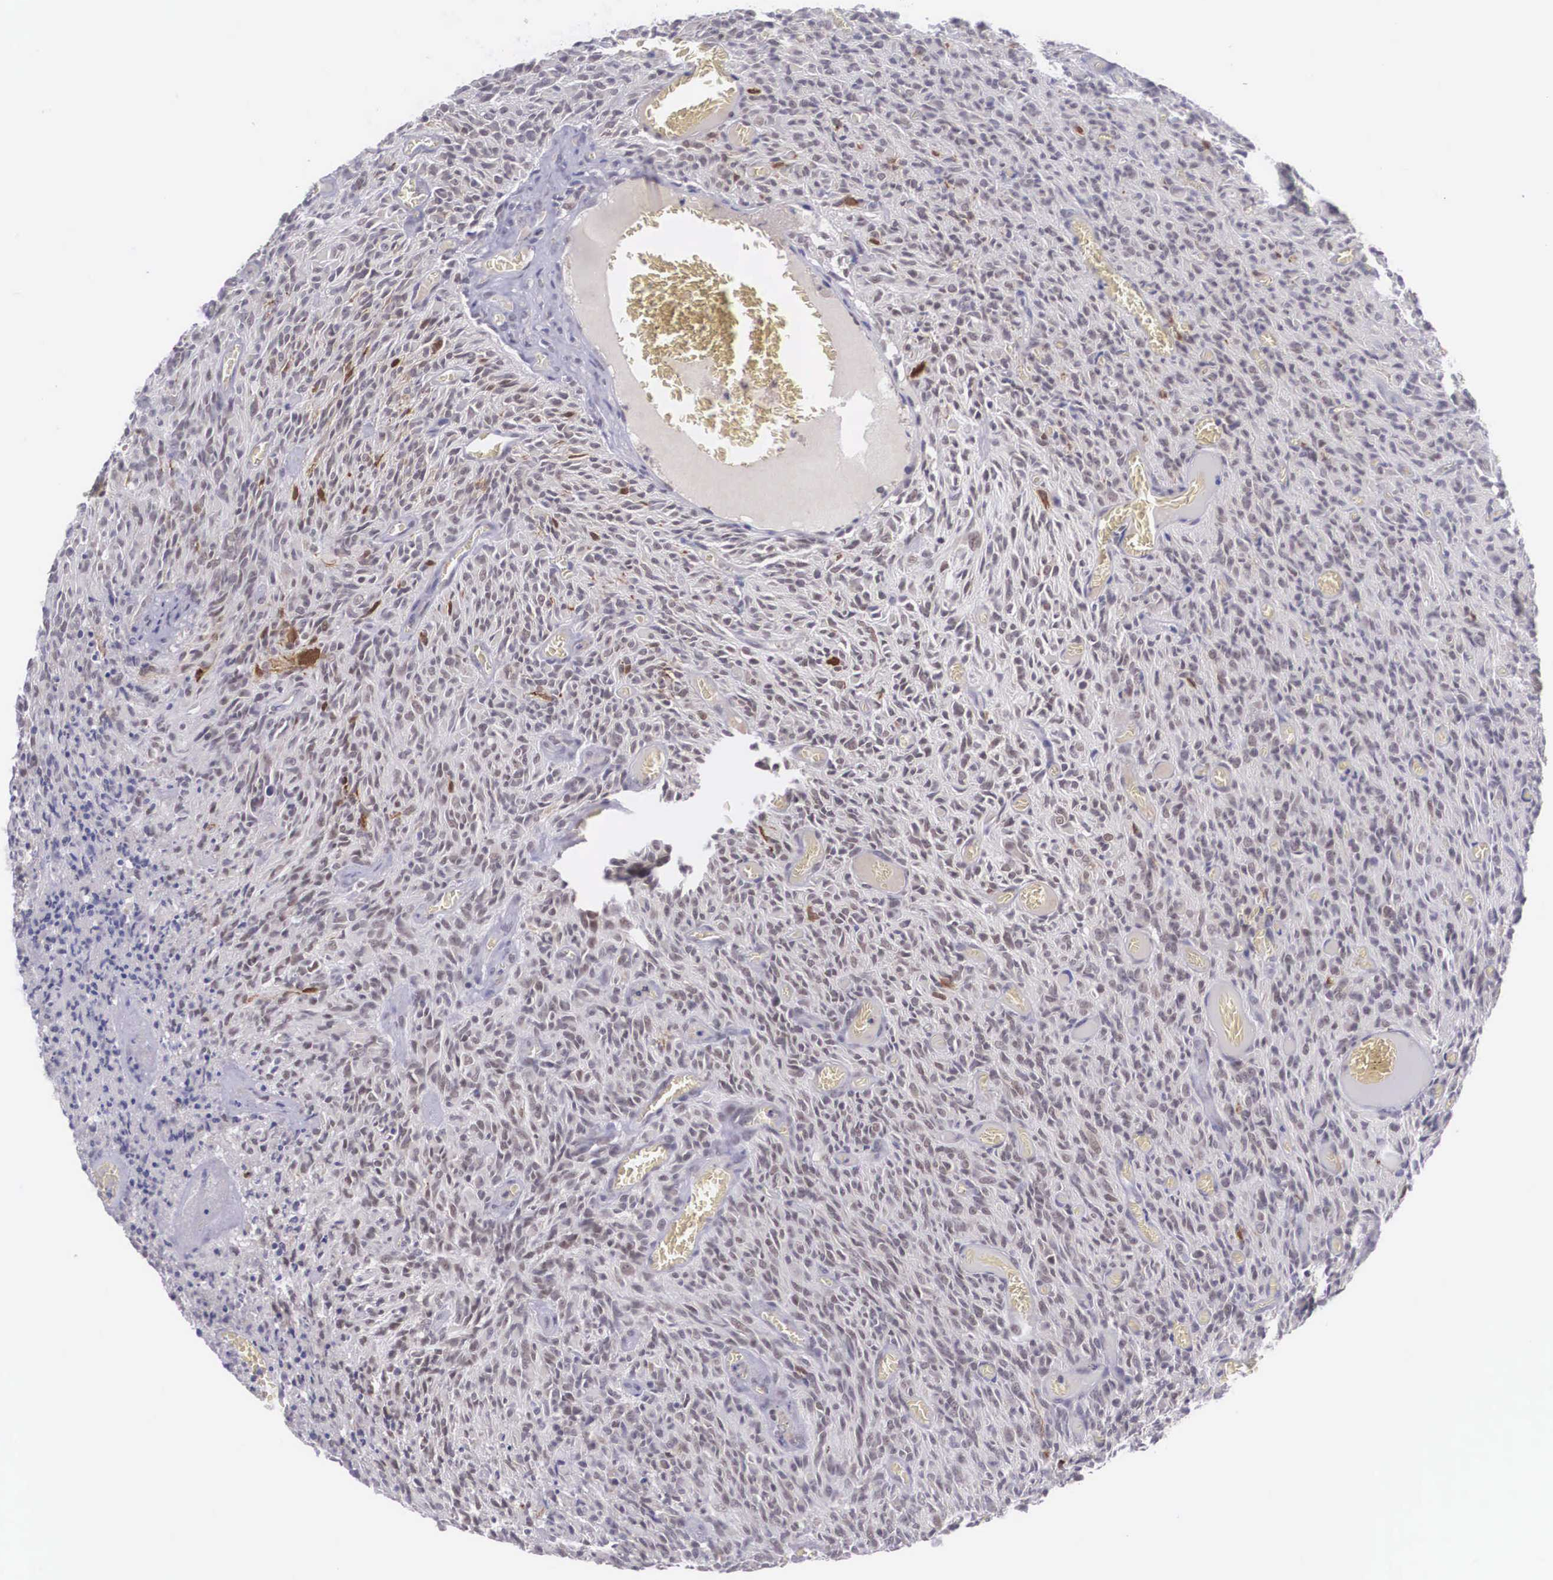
{"staining": {"intensity": "weak", "quantity": "25%-75%", "location": "nuclear"}, "tissue": "glioma", "cell_type": "Tumor cells", "image_type": "cancer", "snomed": [{"axis": "morphology", "description": "Glioma, malignant, High grade"}, {"axis": "topography", "description": "Brain"}], "caption": "Protein staining demonstrates weak nuclear staining in approximately 25%-75% of tumor cells in glioma.", "gene": "NINL", "patient": {"sex": "male", "age": 56}}